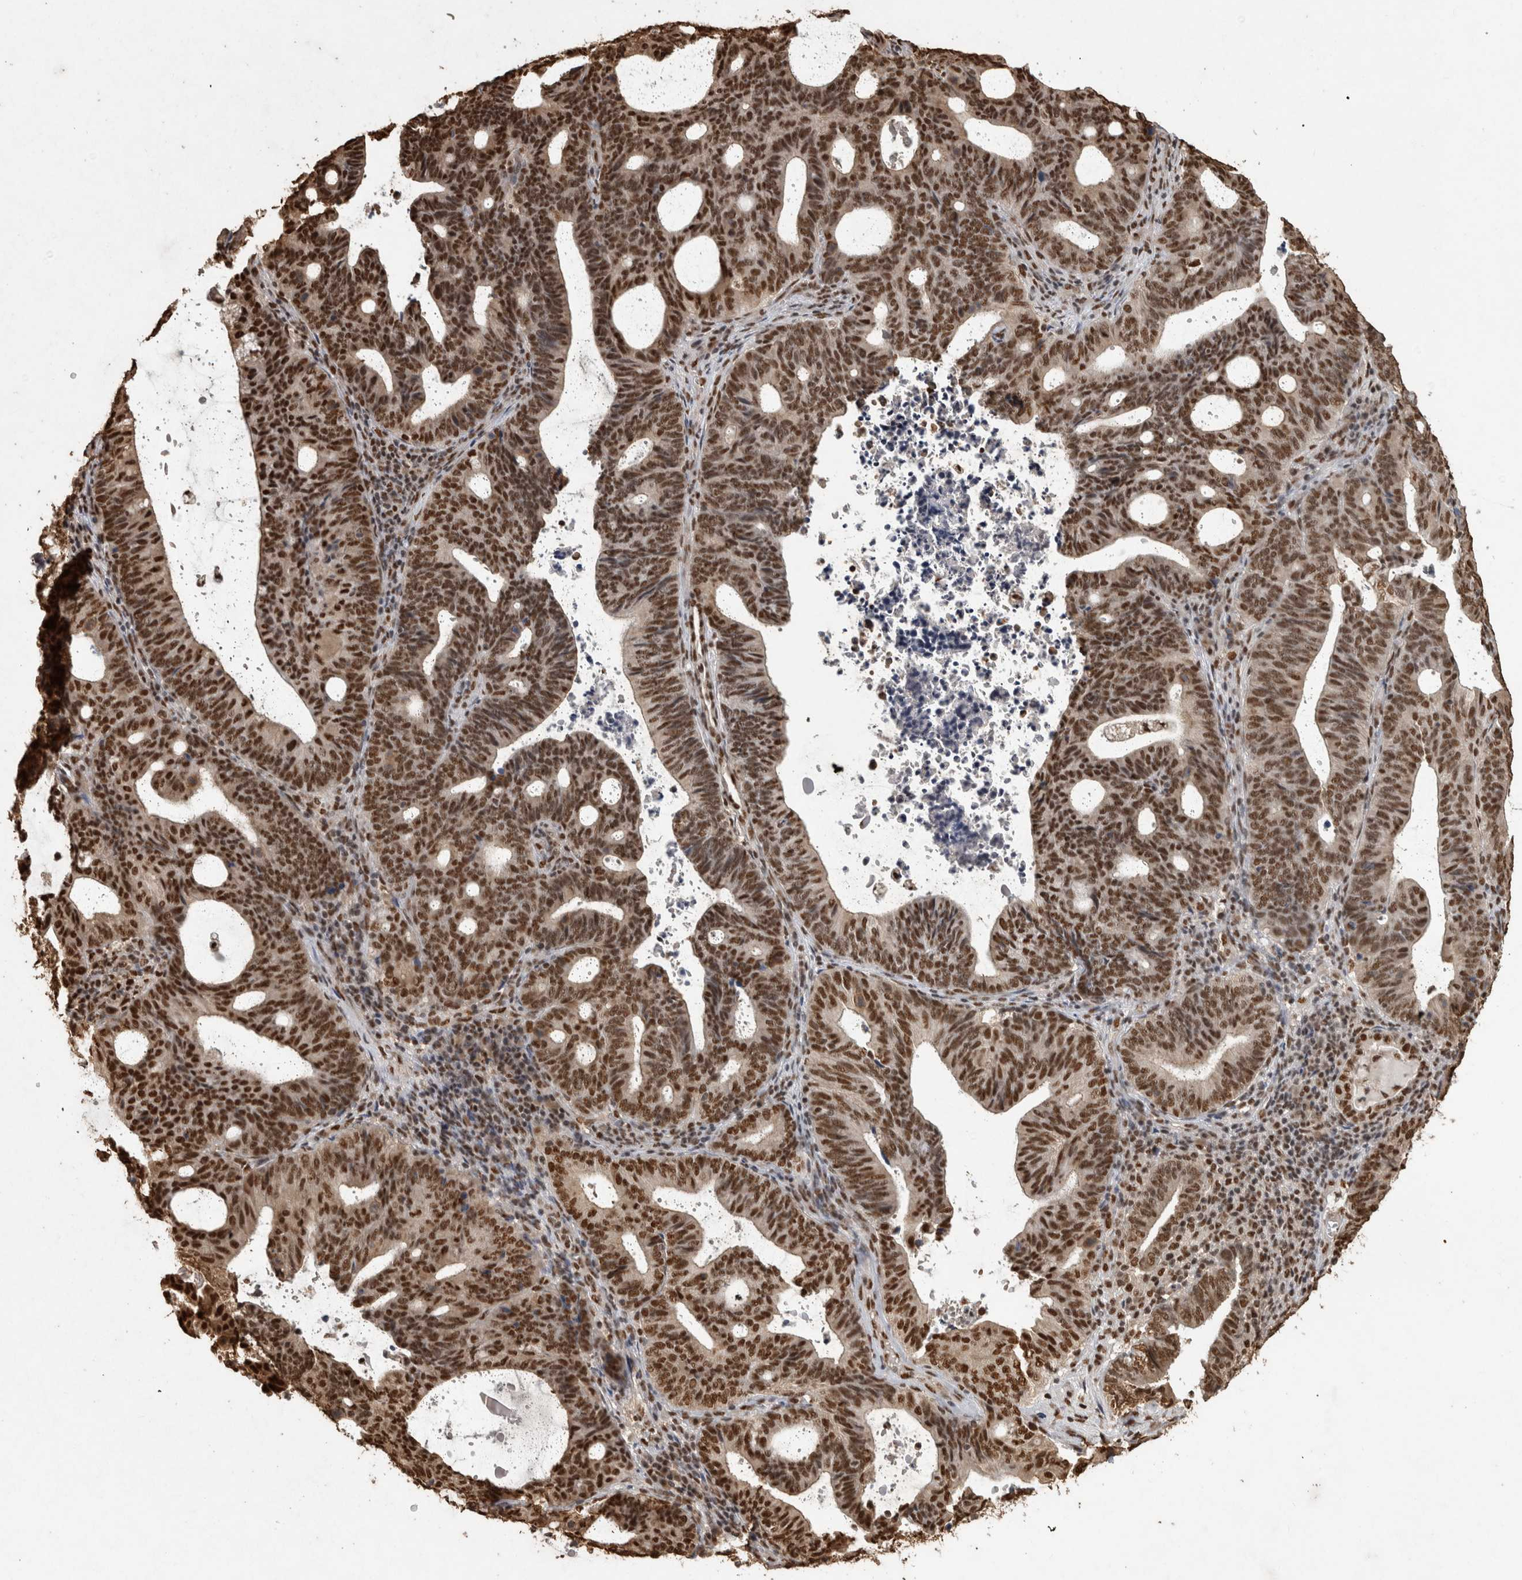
{"staining": {"intensity": "strong", "quantity": ">75%", "location": "nuclear"}, "tissue": "endometrial cancer", "cell_type": "Tumor cells", "image_type": "cancer", "snomed": [{"axis": "morphology", "description": "Adenocarcinoma, NOS"}, {"axis": "topography", "description": "Uterus"}], "caption": "Protein expression analysis of endometrial cancer (adenocarcinoma) displays strong nuclear positivity in approximately >75% of tumor cells. (brown staining indicates protein expression, while blue staining denotes nuclei).", "gene": "RAD50", "patient": {"sex": "female", "age": 83}}